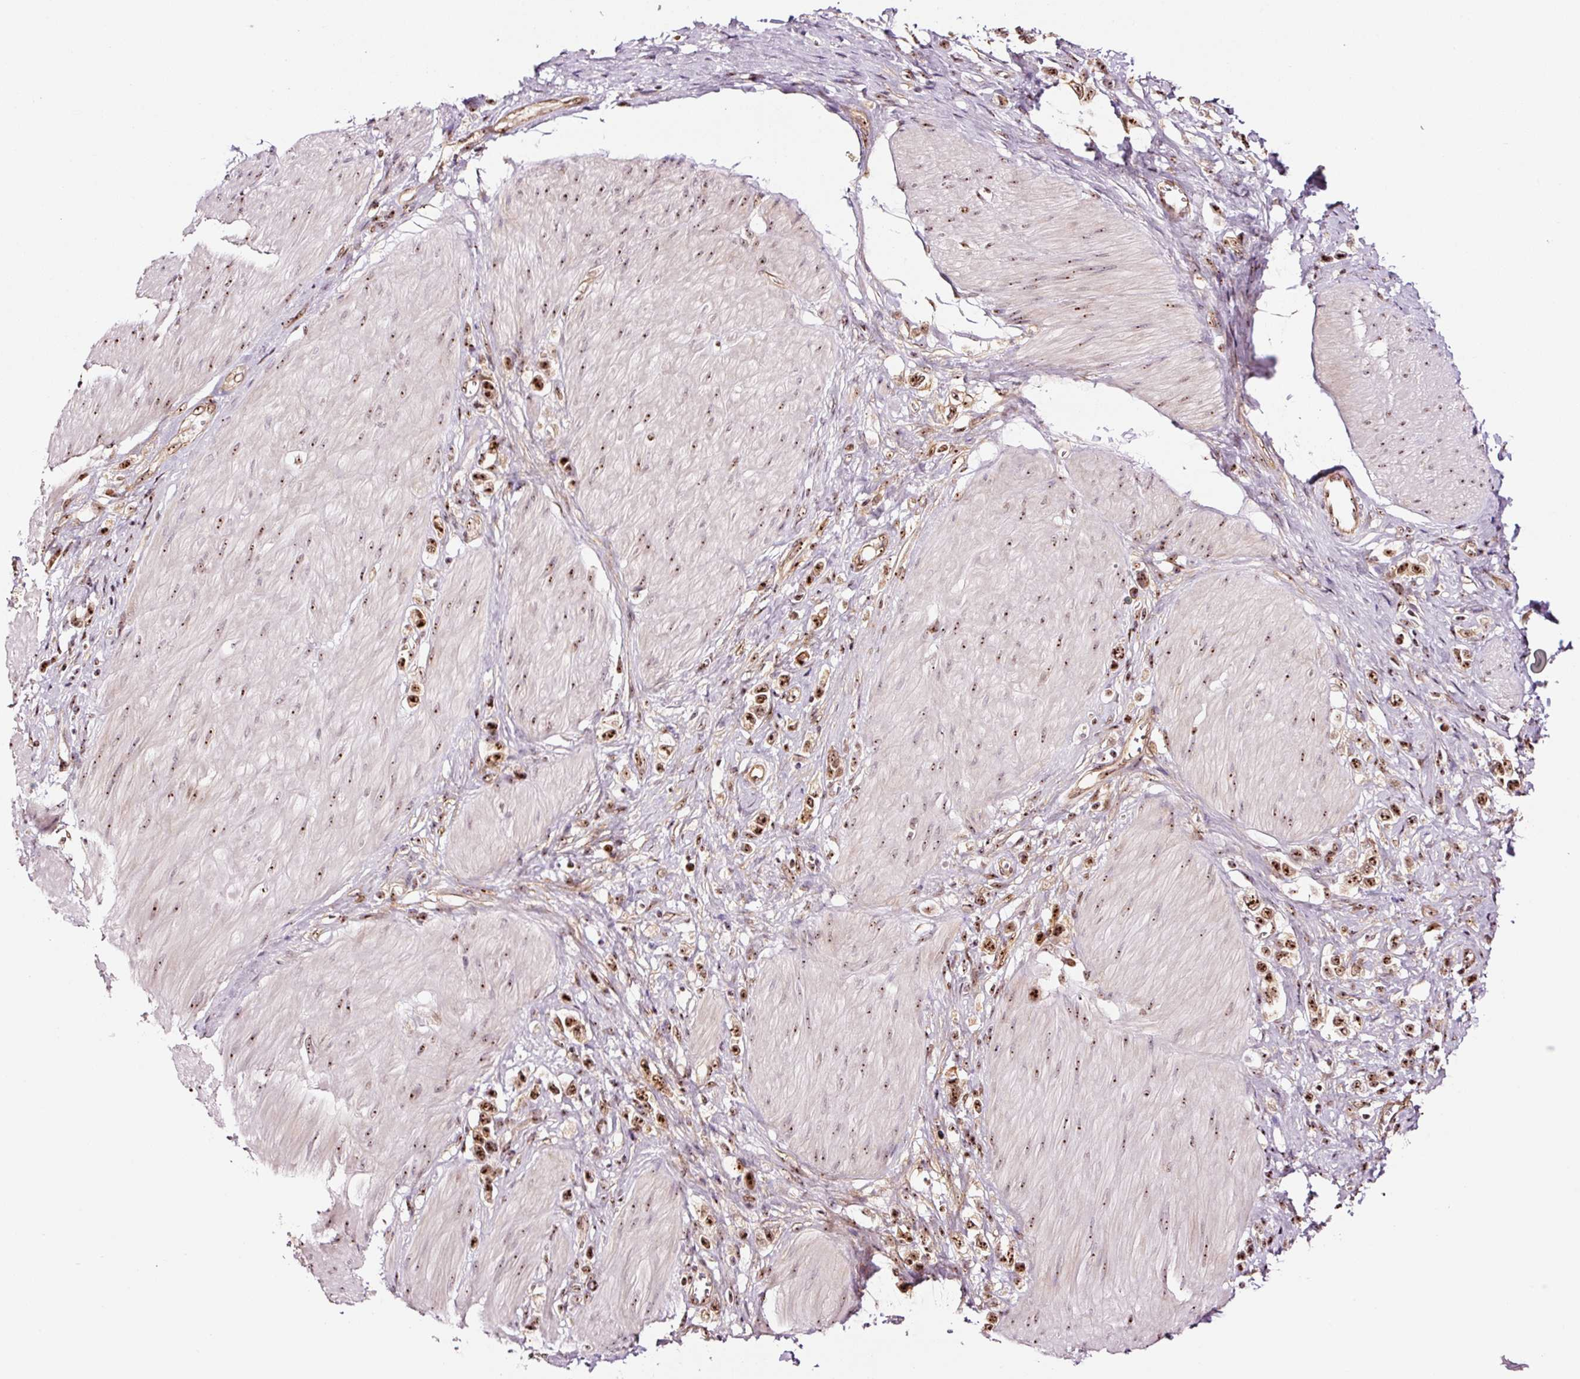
{"staining": {"intensity": "strong", "quantity": ">75%", "location": "nuclear"}, "tissue": "stomach cancer", "cell_type": "Tumor cells", "image_type": "cancer", "snomed": [{"axis": "morphology", "description": "Normal tissue, NOS"}, {"axis": "morphology", "description": "Adenocarcinoma, NOS"}, {"axis": "topography", "description": "Stomach, upper"}, {"axis": "topography", "description": "Stomach"}], "caption": "Tumor cells show high levels of strong nuclear staining in about >75% of cells in stomach adenocarcinoma. (DAB = brown stain, brightfield microscopy at high magnification).", "gene": "GNL3", "patient": {"sex": "female", "age": 65}}